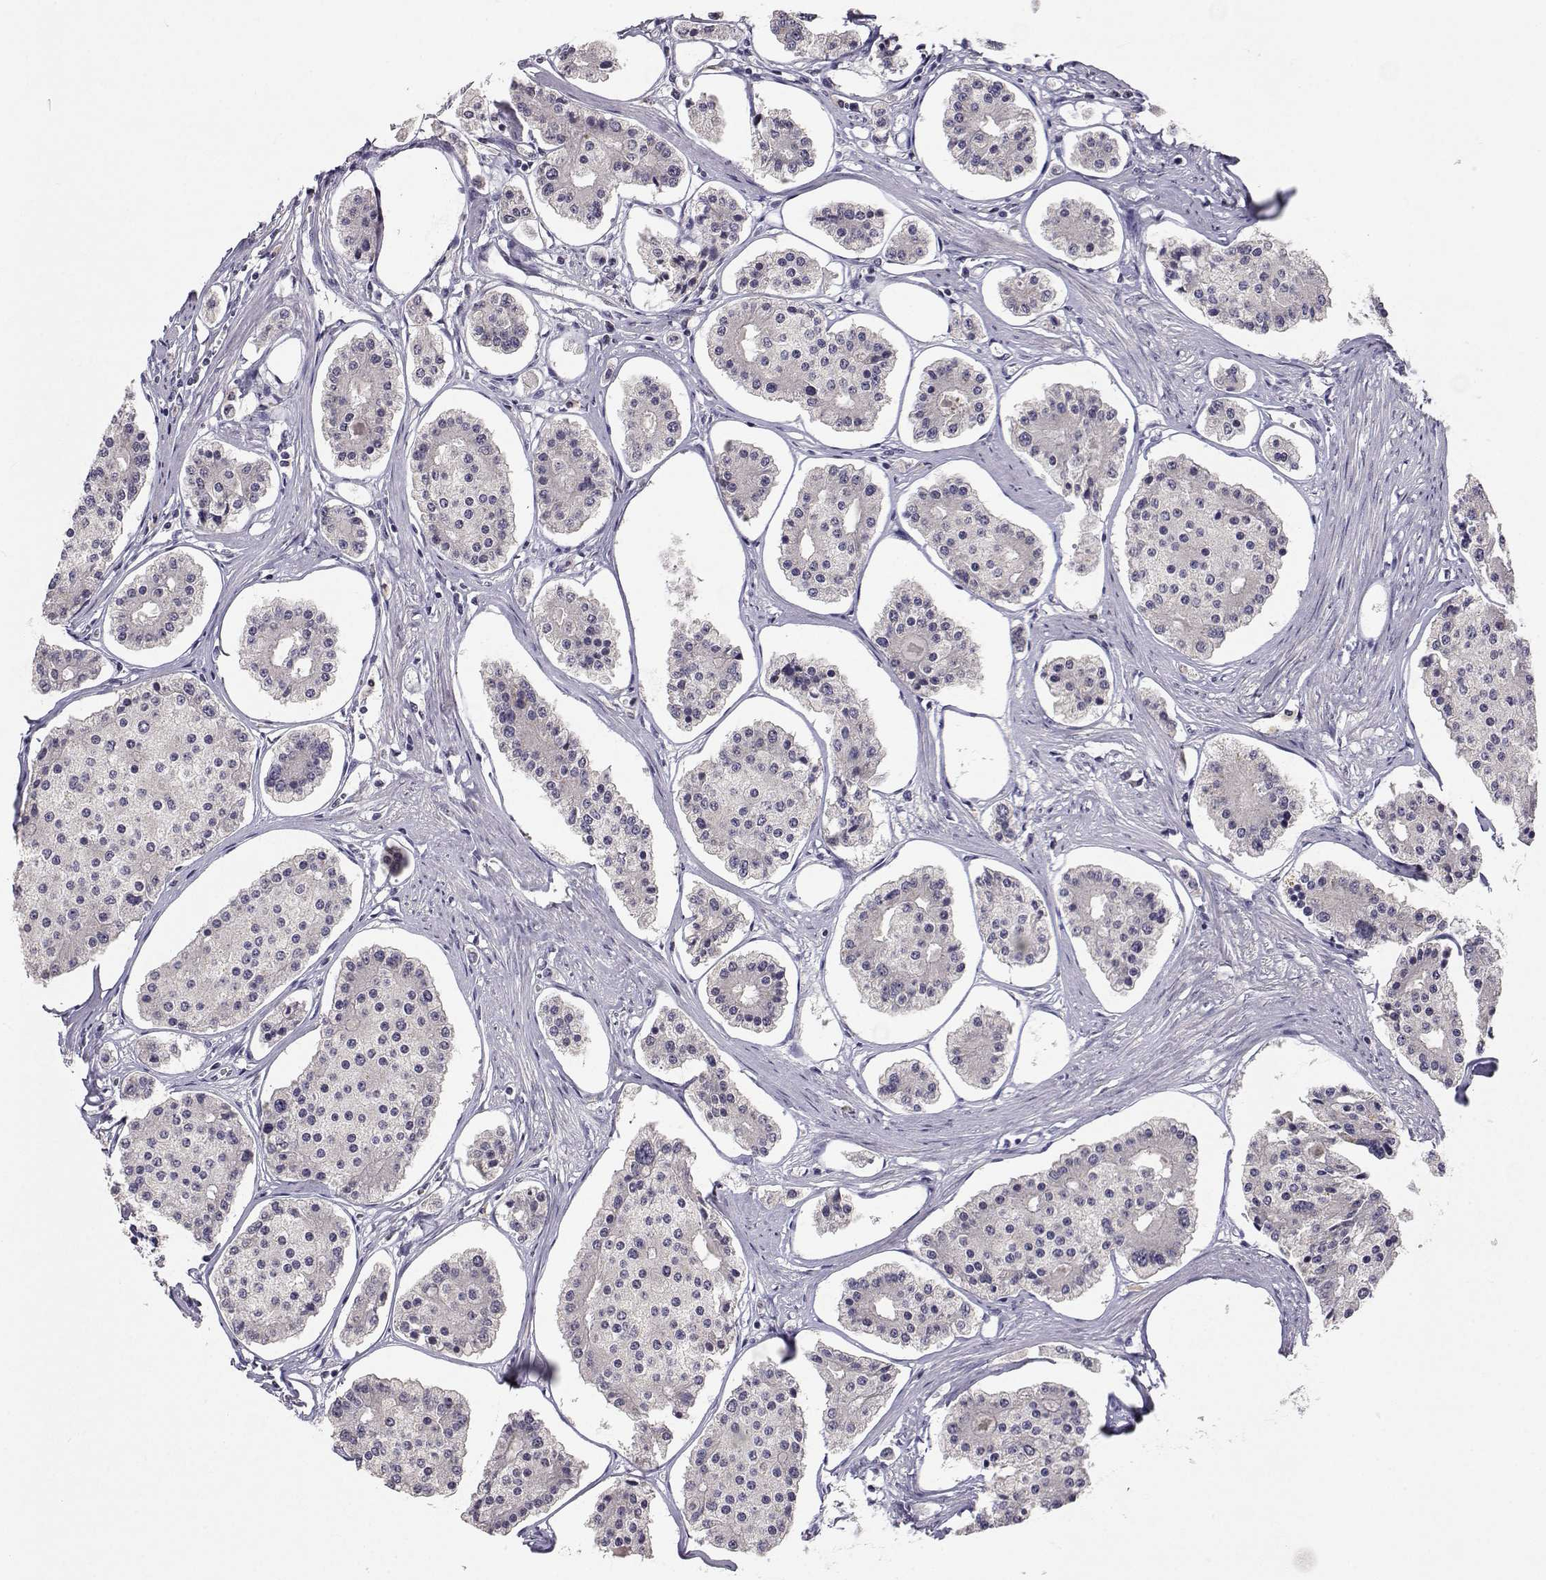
{"staining": {"intensity": "negative", "quantity": "none", "location": "none"}, "tissue": "carcinoid", "cell_type": "Tumor cells", "image_type": "cancer", "snomed": [{"axis": "morphology", "description": "Carcinoid, malignant, NOS"}, {"axis": "topography", "description": "Small intestine"}], "caption": "IHC of human carcinoid displays no staining in tumor cells.", "gene": "SLC6A3", "patient": {"sex": "female", "age": 65}}